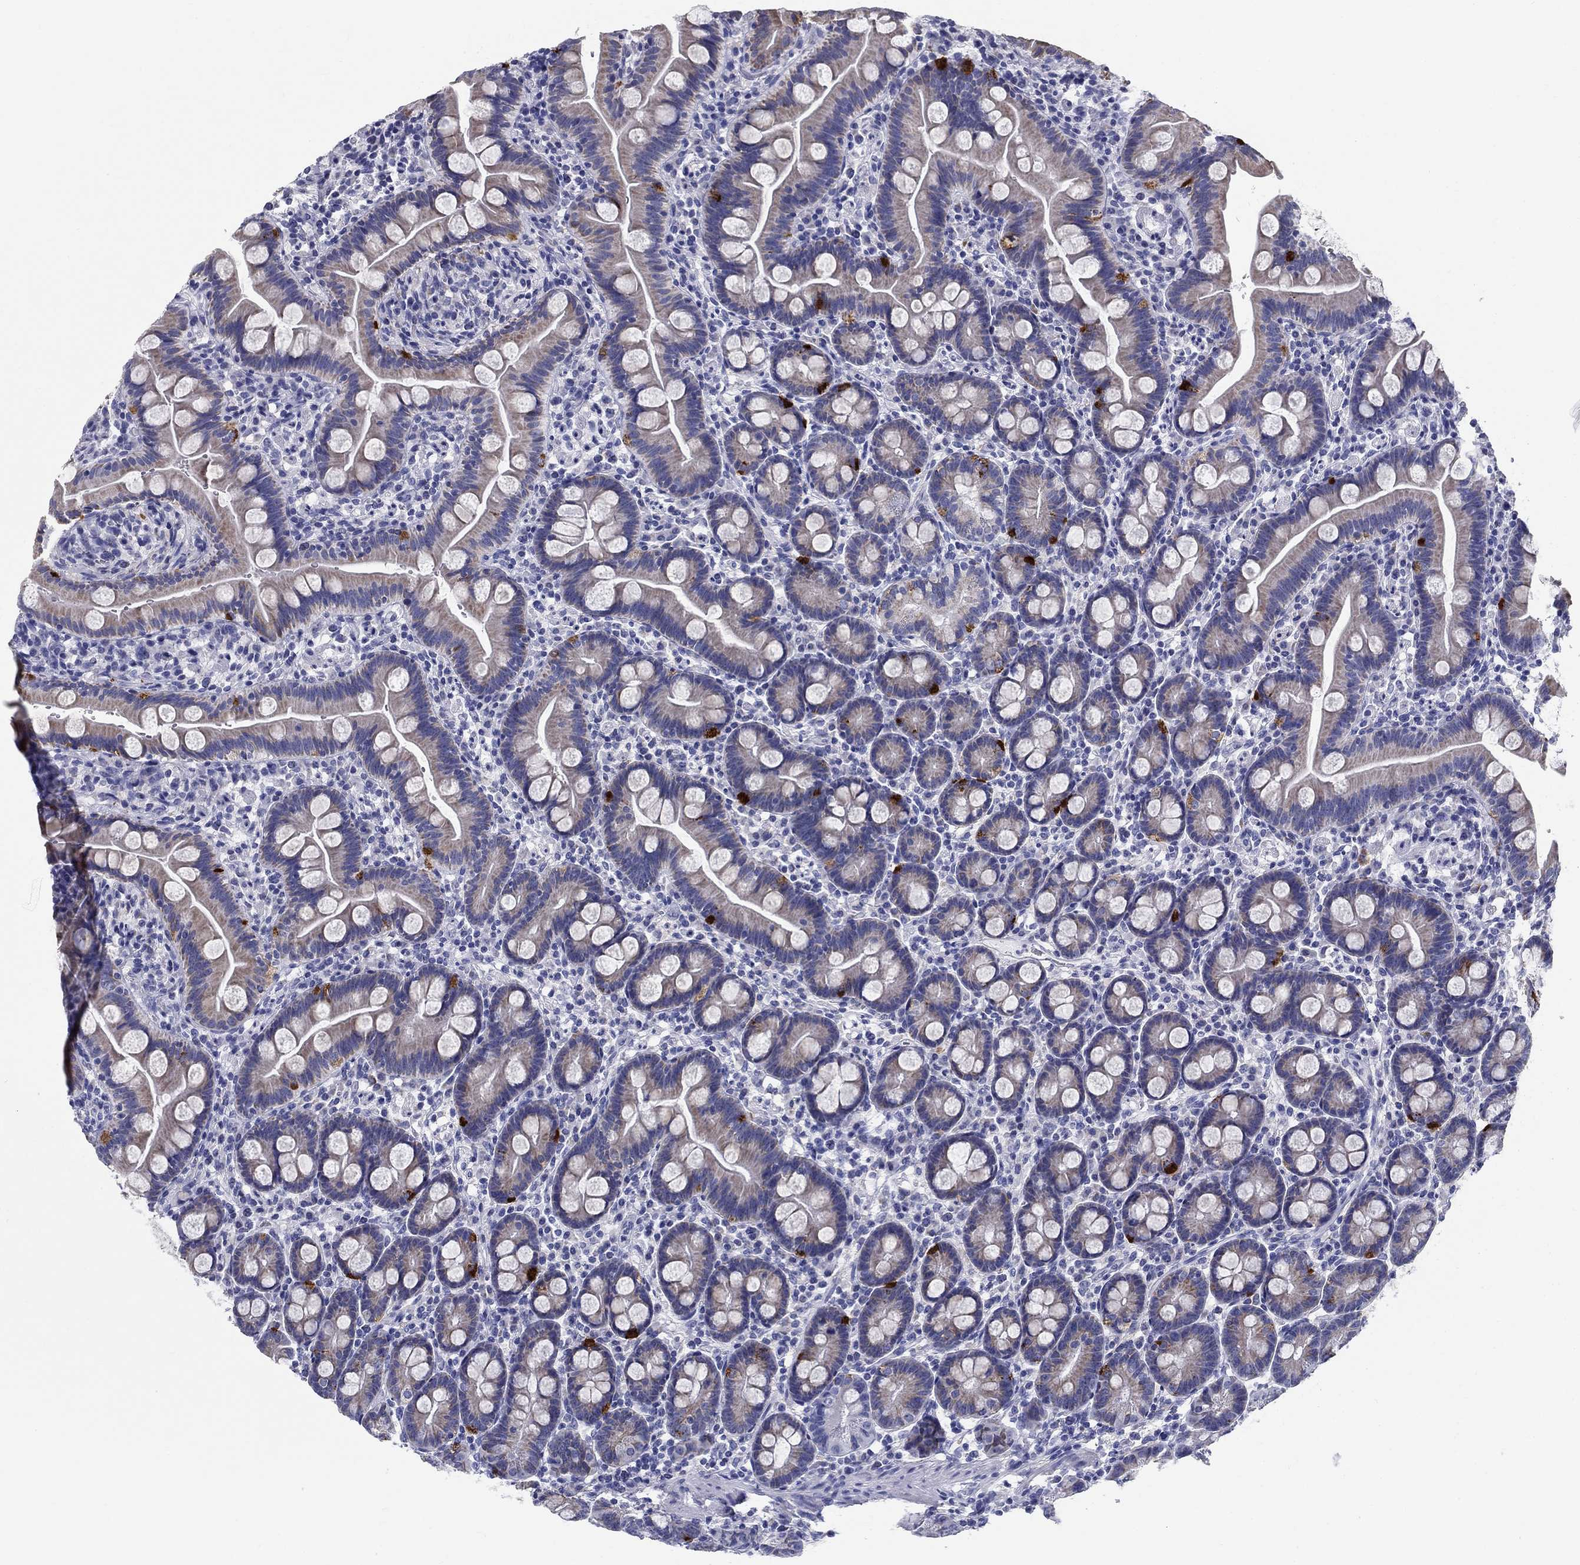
{"staining": {"intensity": "strong", "quantity": "<25%", "location": "cytoplasmic/membranous"}, "tissue": "small intestine", "cell_type": "Glandular cells", "image_type": "normal", "snomed": [{"axis": "morphology", "description": "Normal tissue, NOS"}, {"axis": "topography", "description": "Small intestine"}], "caption": "A high-resolution histopathology image shows IHC staining of unremarkable small intestine, which displays strong cytoplasmic/membranous positivity in approximately <25% of glandular cells.", "gene": "UPB1", "patient": {"sex": "female", "age": 44}}